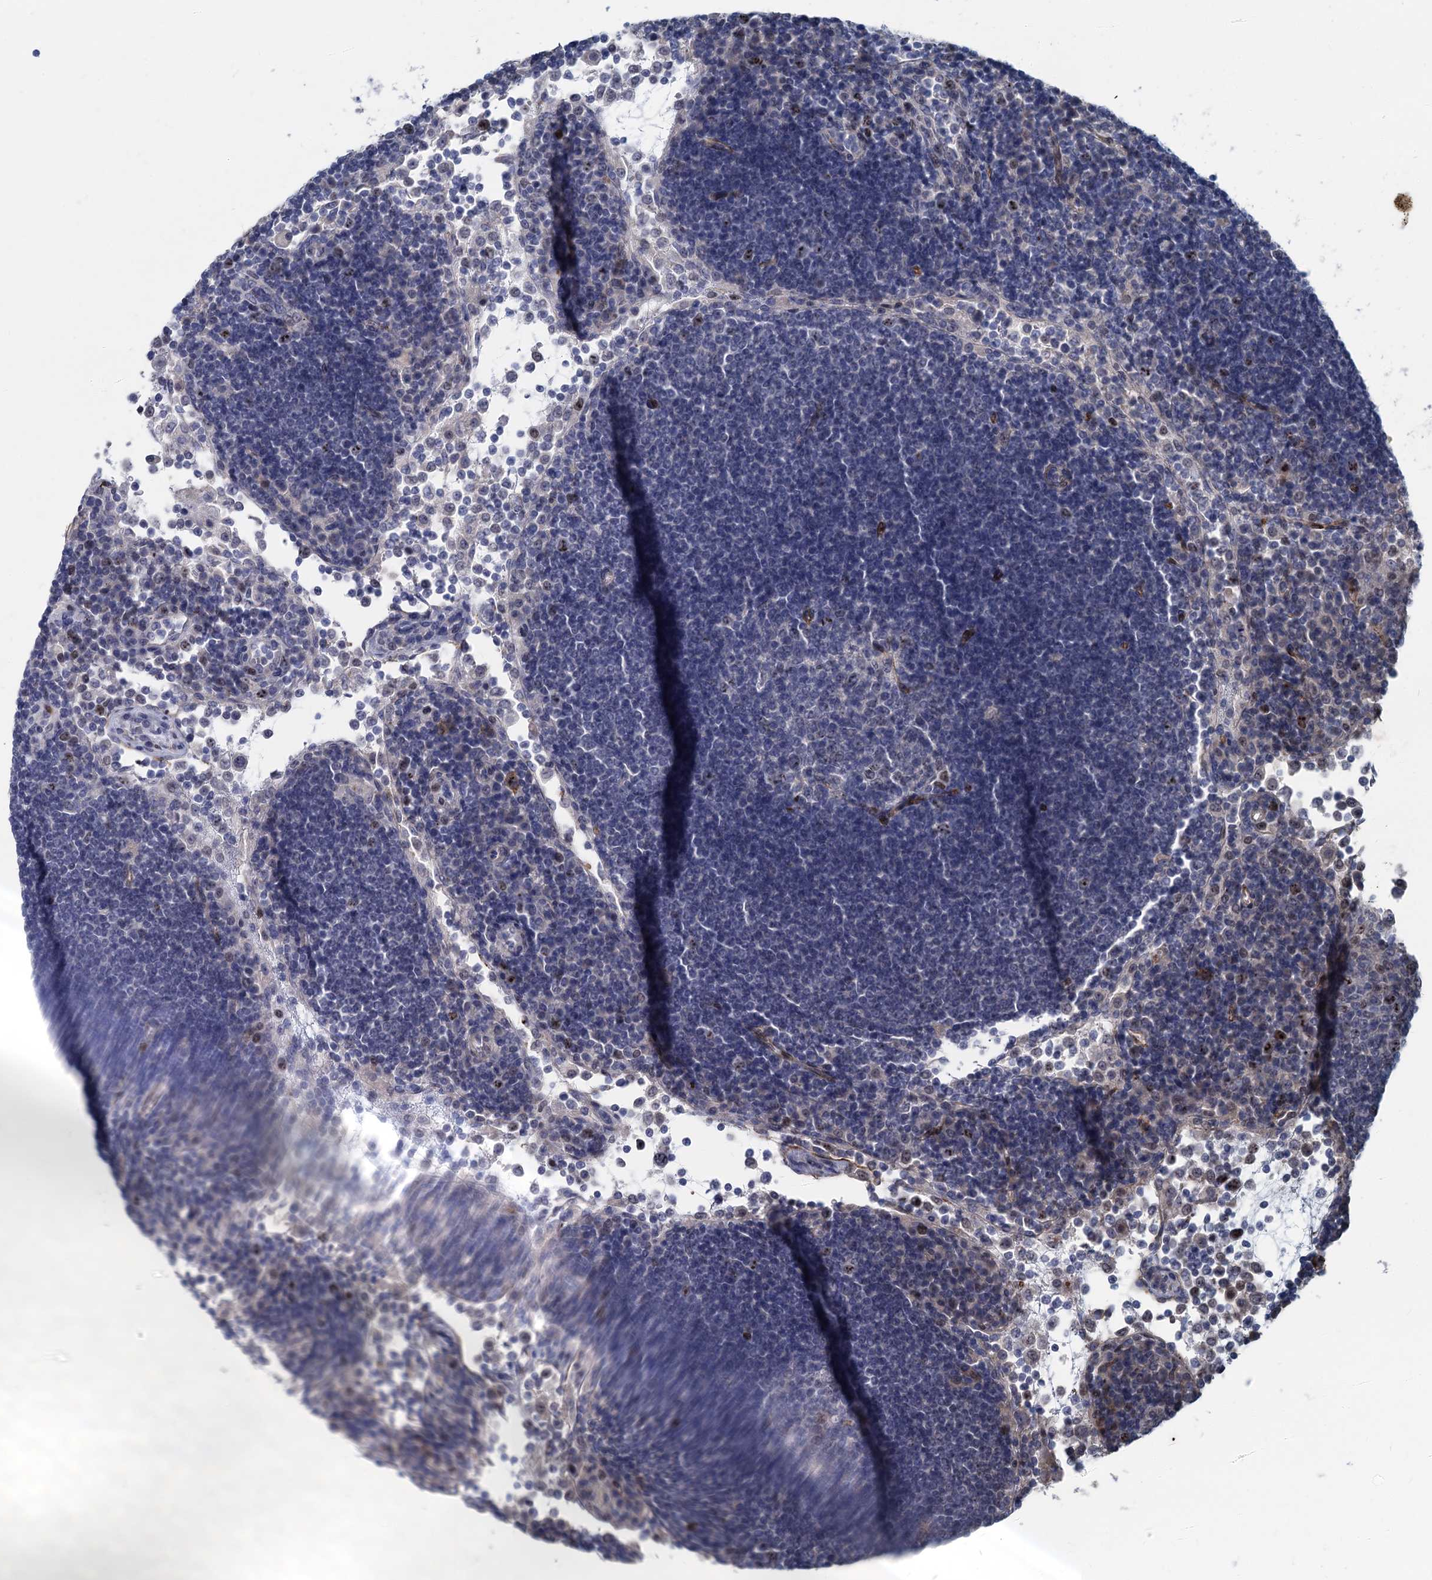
{"staining": {"intensity": "negative", "quantity": "none", "location": "none"}, "tissue": "lymph node", "cell_type": "Germinal center cells", "image_type": "normal", "snomed": [{"axis": "morphology", "description": "Normal tissue, NOS"}, {"axis": "topography", "description": "Lymph node"}], "caption": "Immunohistochemistry (IHC) of normal lymph node demonstrates no positivity in germinal center cells.", "gene": "ASXL3", "patient": {"sex": "female", "age": 53}}